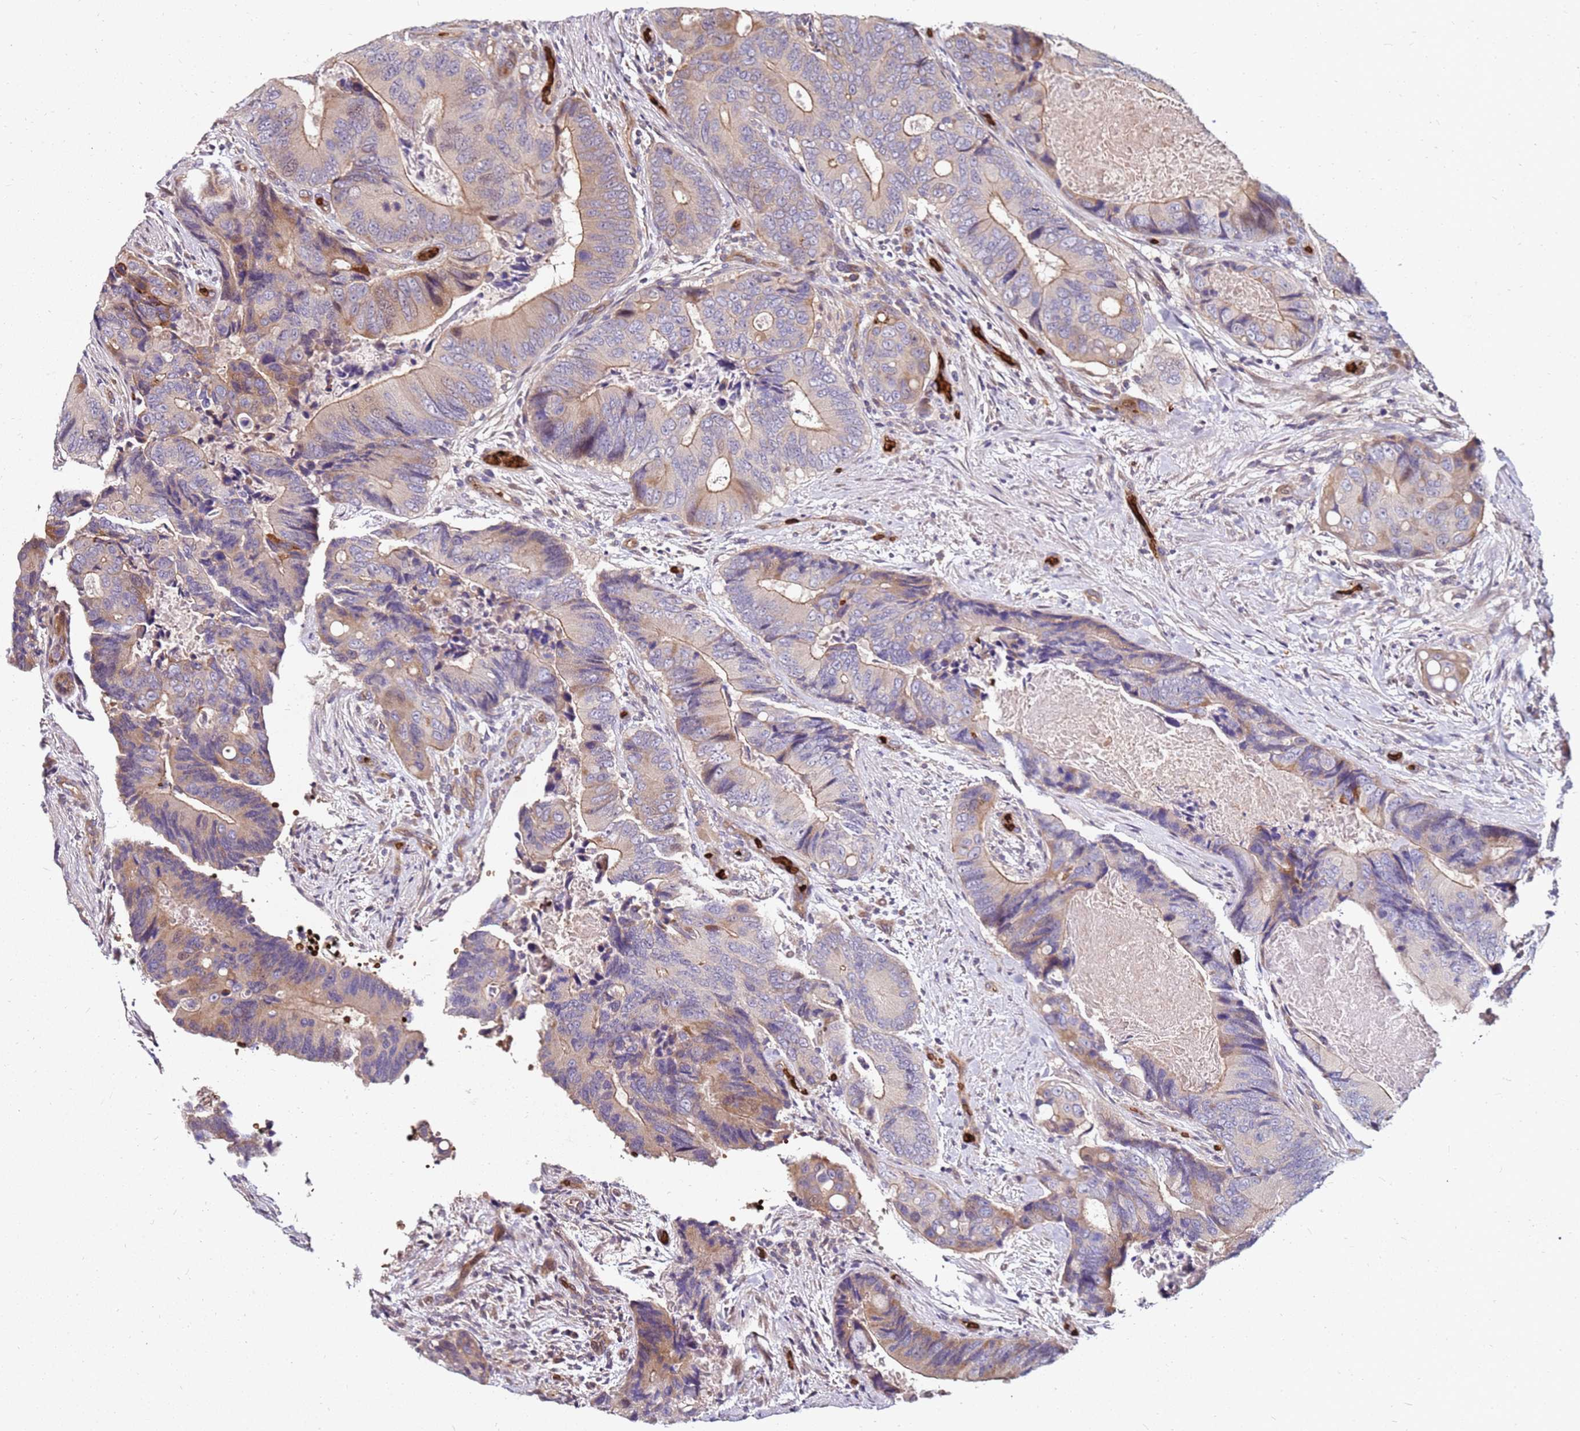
{"staining": {"intensity": "weak", "quantity": "25%-75%", "location": "cytoplasmic/membranous"}, "tissue": "colorectal cancer", "cell_type": "Tumor cells", "image_type": "cancer", "snomed": [{"axis": "morphology", "description": "Adenocarcinoma, NOS"}, {"axis": "topography", "description": "Colon"}], "caption": "Colorectal cancer (adenocarcinoma) tissue reveals weak cytoplasmic/membranous positivity in about 25%-75% of tumor cells, visualized by immunohistochemistry.", "gene": "RNF11", "patient": {"sex": "male", "age": 84}}